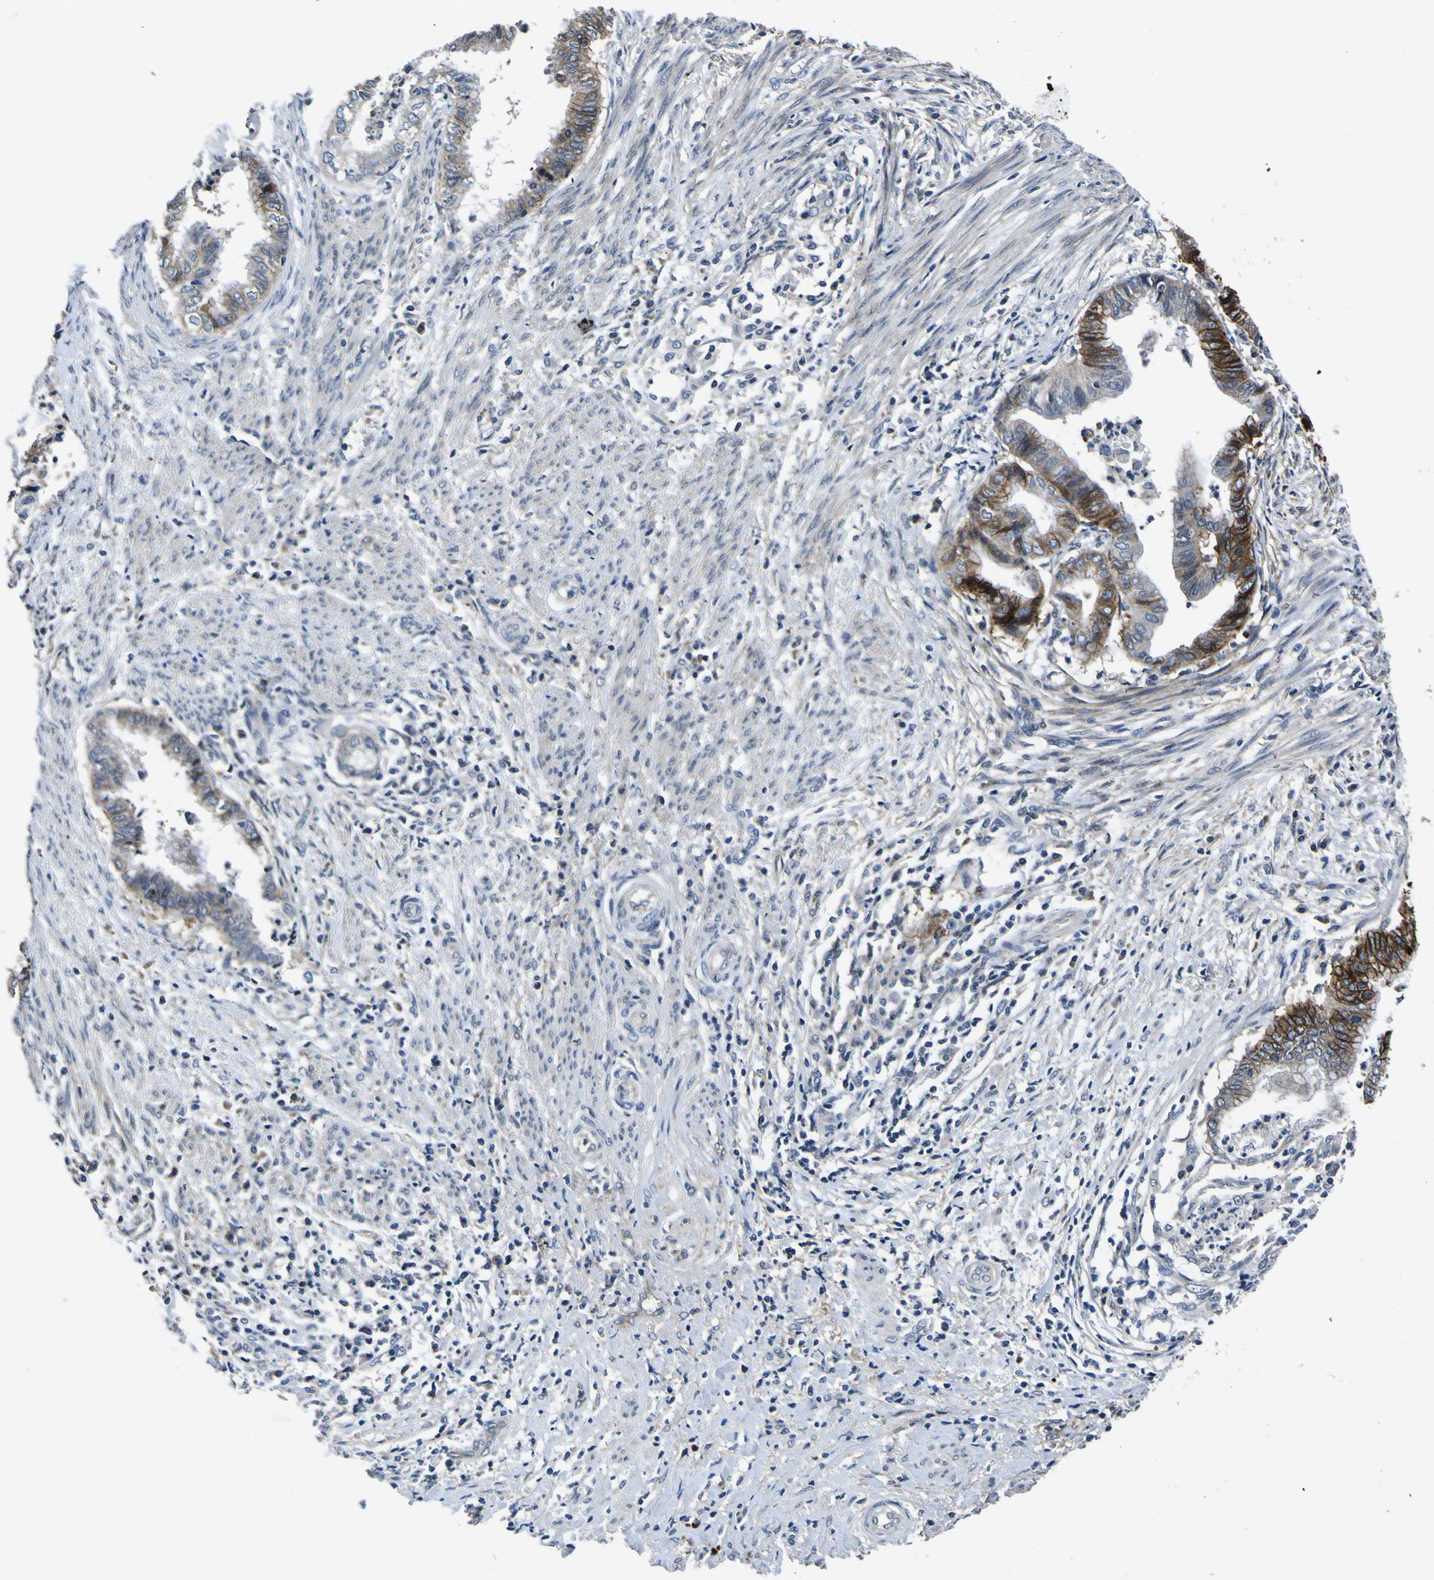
{"staining": {"intensity": "strong", "quantity": "<25%", "location": "cytoplasmic/membranous"}, "tissue": "endometrial cancer", "cell_type": "Tumor cells", "image_type": "cancer", "snomed": [{"axis": "morphology", "description": "Necrosis, NOS"}, {"axis": "morphology", "description": "Adenocarcinoma, NOS"}, {"axis": "topography", "description": "Endometrium"}], "caption": "Adenocarcinoma (endometrial) stained for a protein (brown) shows strong cytoplasmic/membranous positive staining in approximately <25% of tumor cells.", "gene": "EPHB4", "patient": {"sex": "female", "age": 79}}